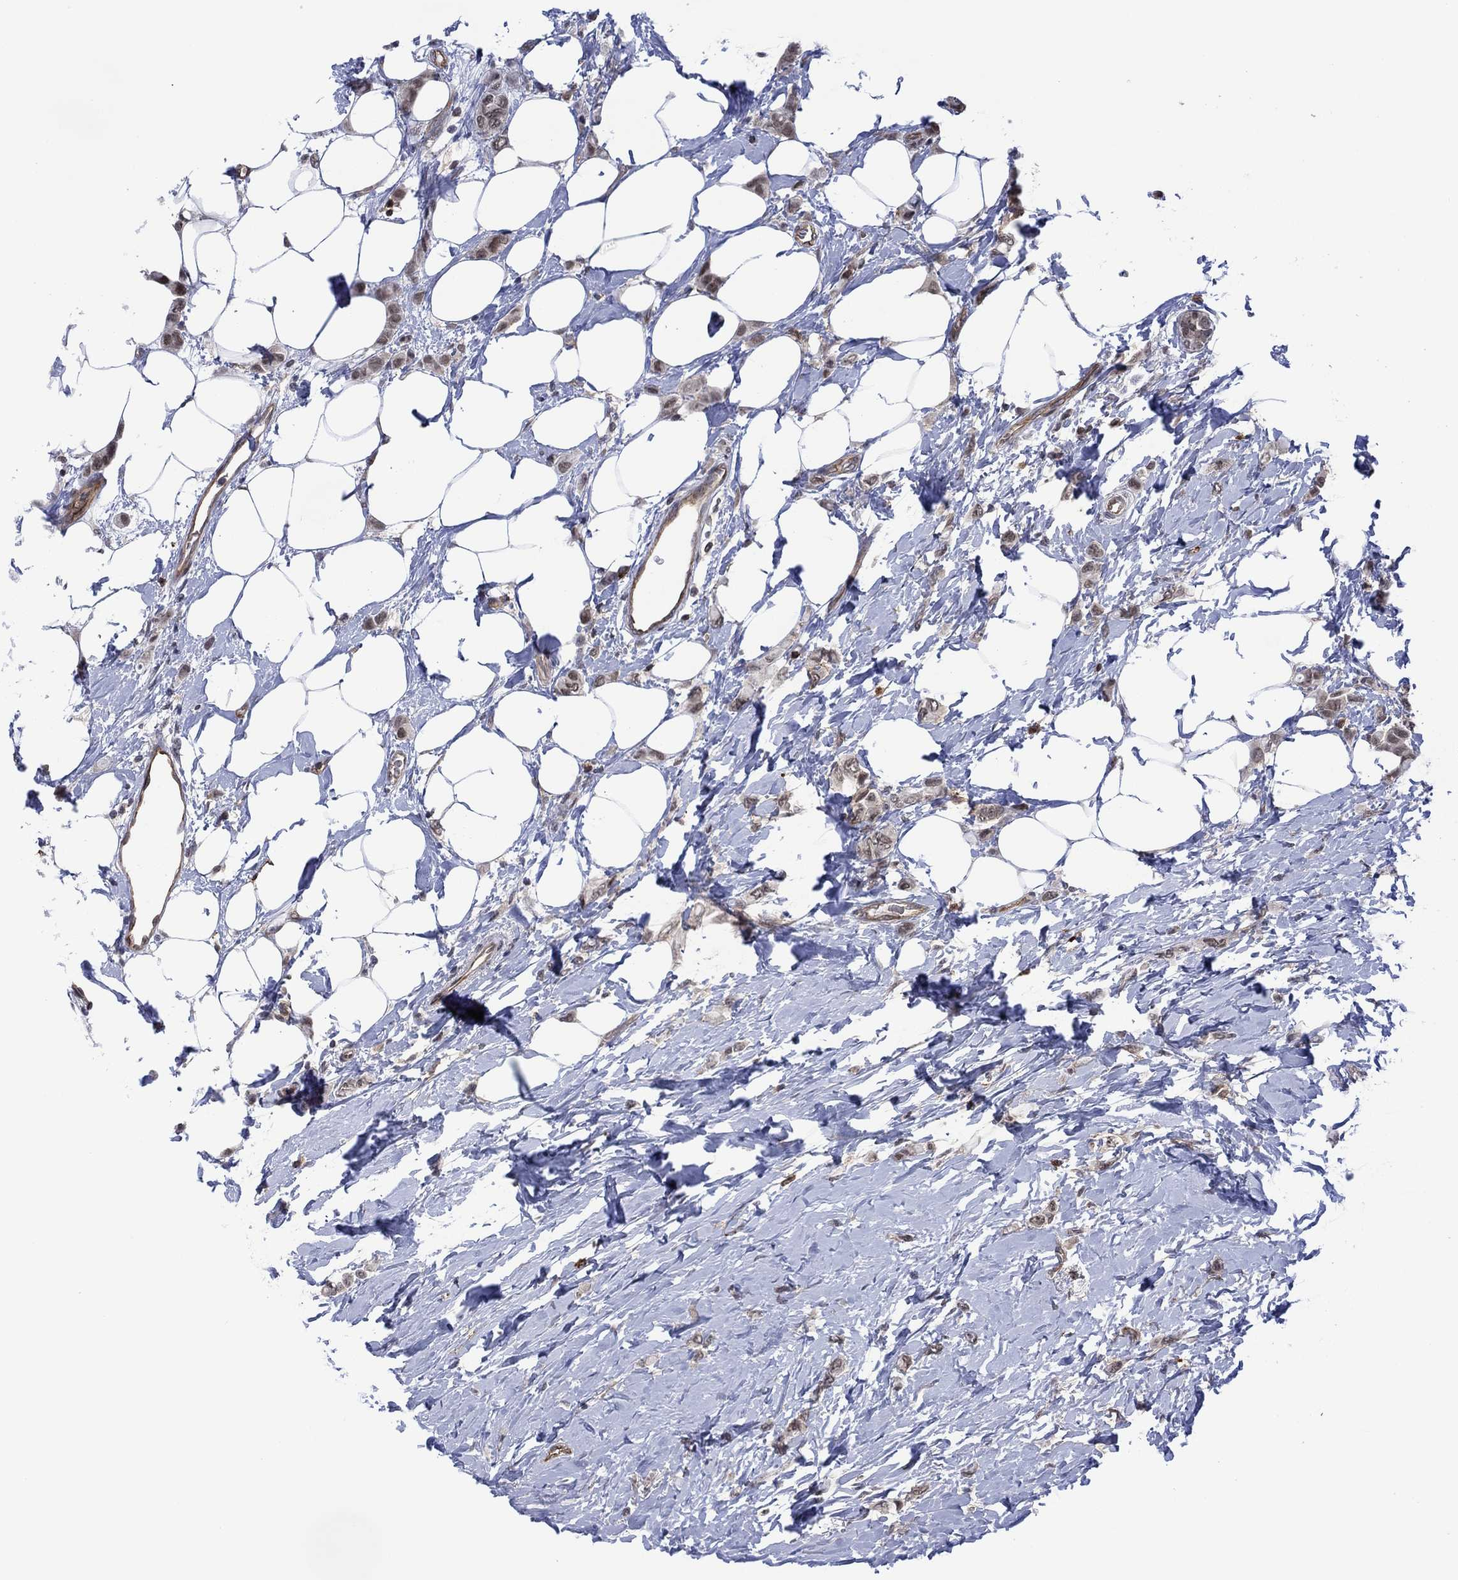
{"staining": {"intensity": "weak", "quantity": "<25%", "location": "nuclear"}, "tissue": "breast cancer", "cell_type": "Tumor cells", "image_type": "cancer", "snomed": [{"axis": "morphology", "description": "Lobular carcinoma"}, {"axis": "topography", "description": "Breast"}], "caption": "Breast cancer (lobular carcinoma) stained for a protein using immunohistochemistry (IHC) displays no expression tumor cells.", "gene": "DPP4", "patient": {"sex": "female", "age": 66}}